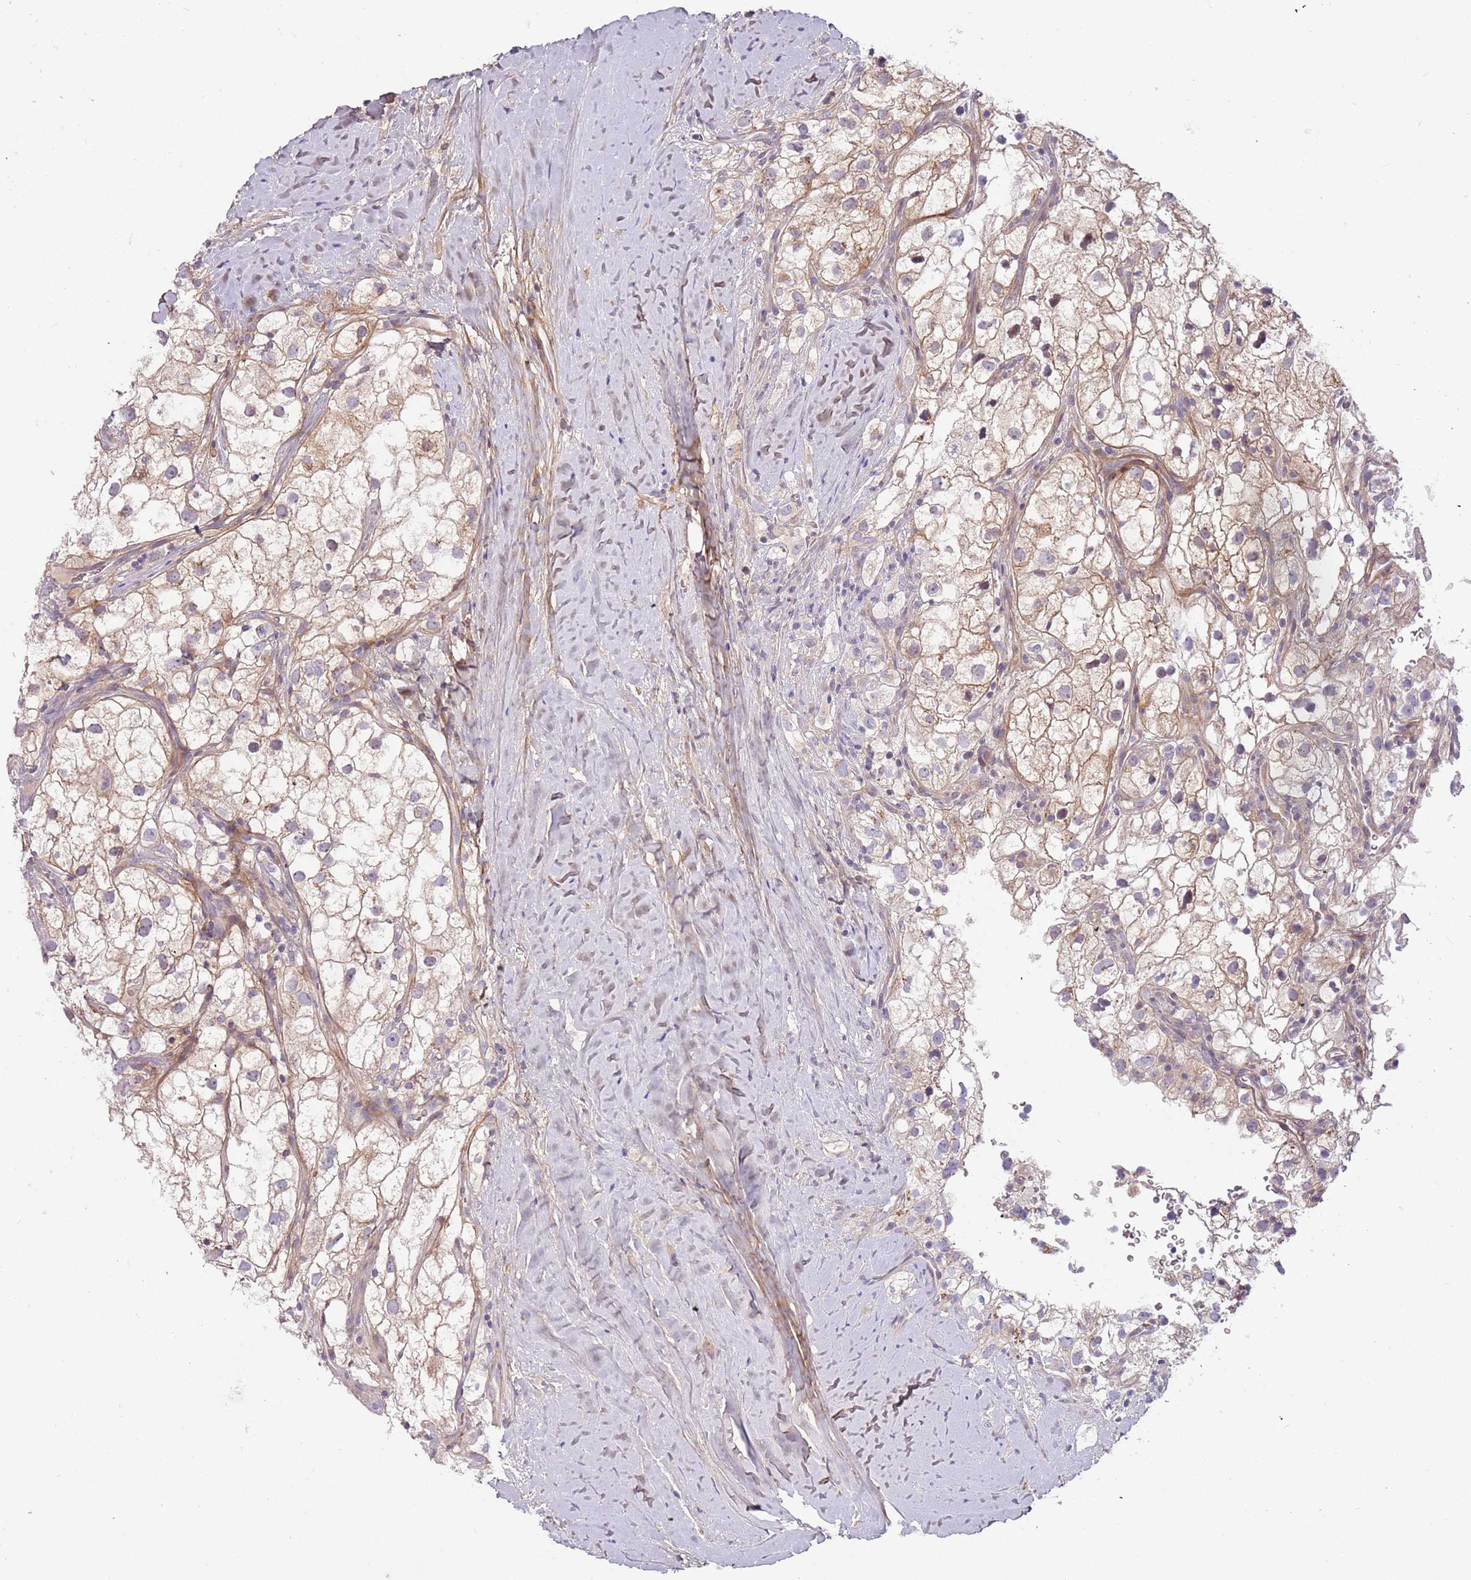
{"staining": {"intensity": "weak", "quantity": ">75%", "location": "cytoplasmic/membranous"}, "tissue": "renal cancer", "cell_type": "Tumor cells", "image_type": "cancer", "snomed": [{"axis": "morphology", "description": "Adenocarcinoma, NOS"}, {"axis": "topography", "description": "Kidney"}], "caption": "Immunohistochemical staining of renal cancer exhibits low levels of weak cytoplasmic/membranous positivity in approximately >75% of tumor cells.", "gene": "ARHGAP5", "patient": {"sex": "male", "age": 59}}